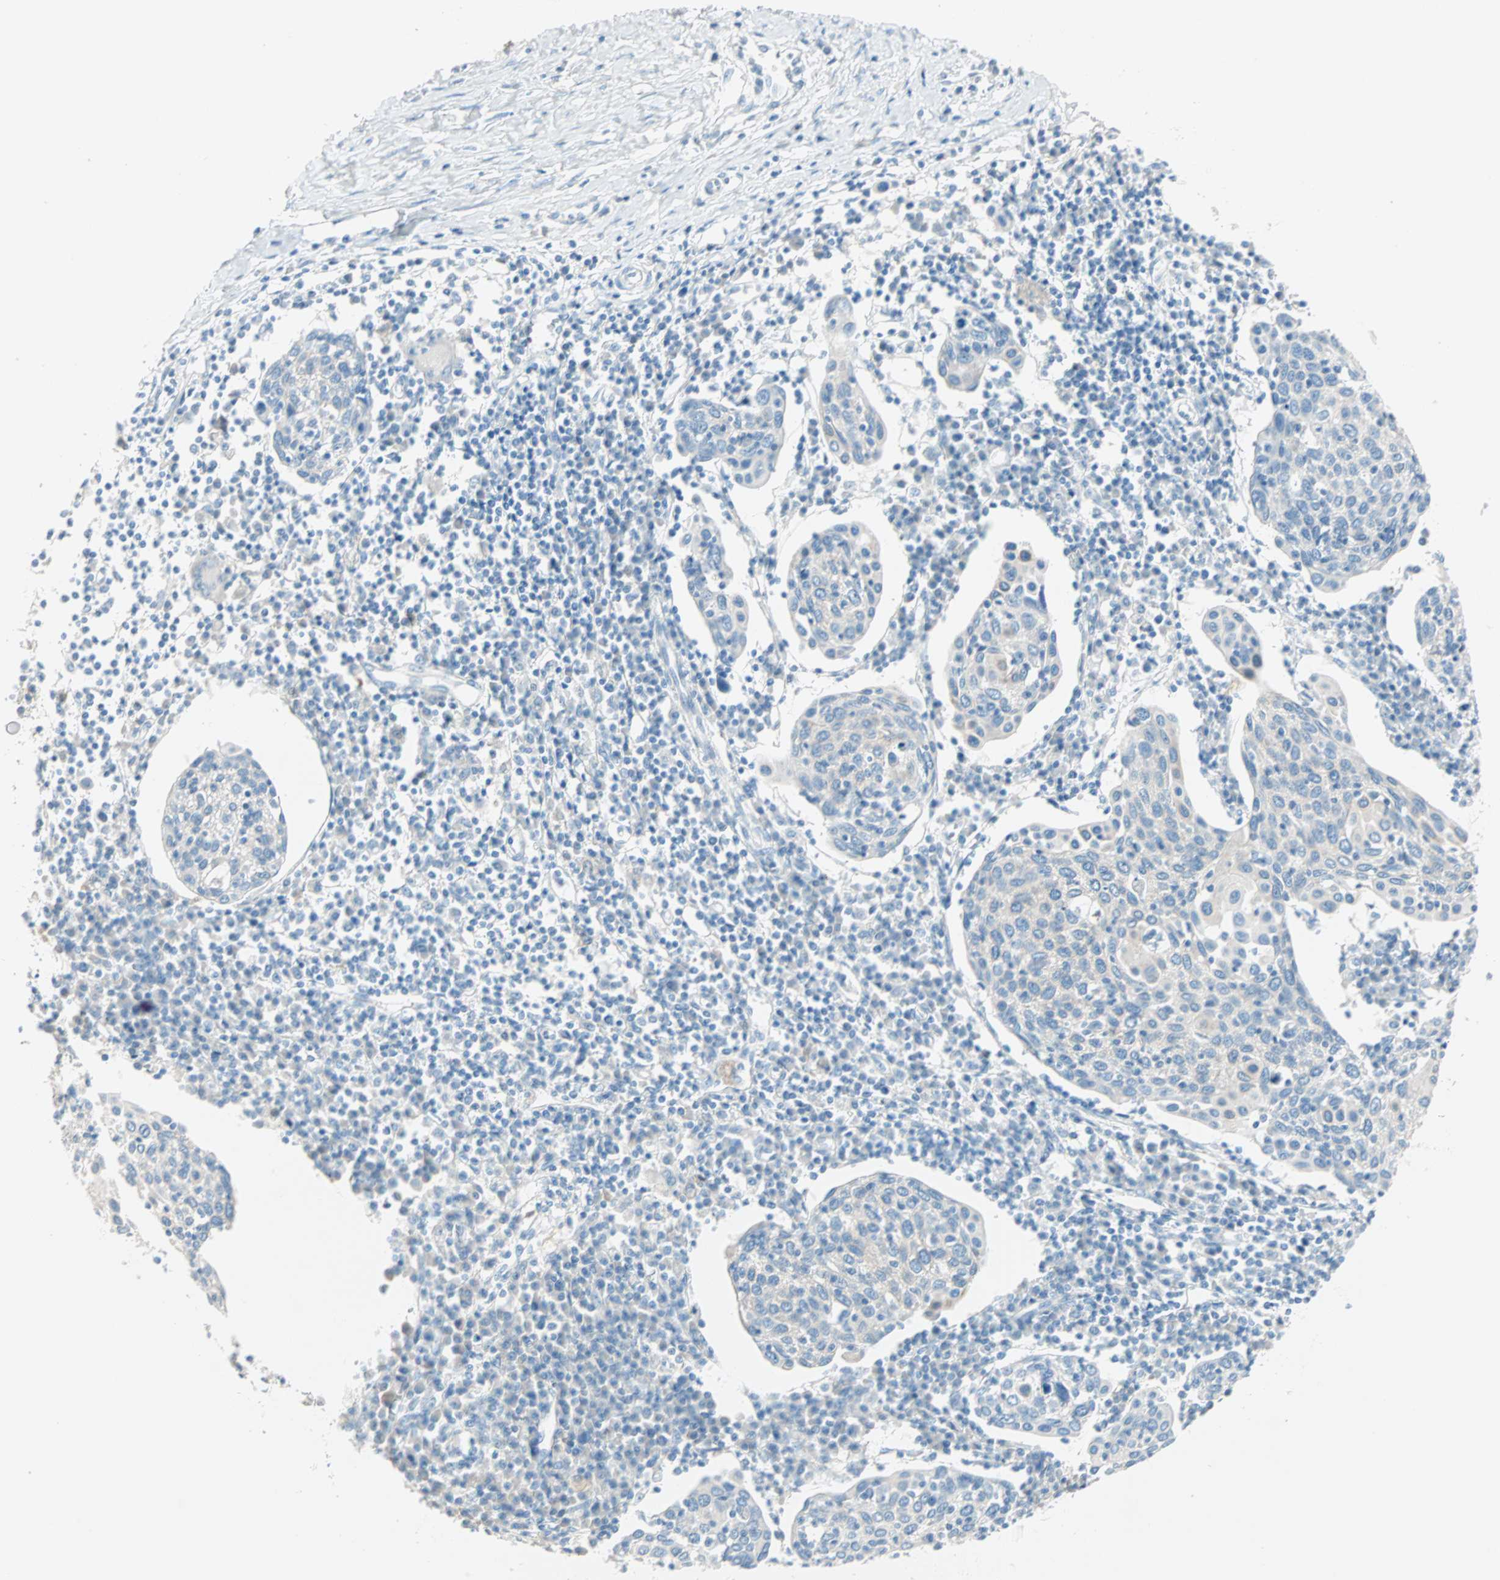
{"staining": {"intensity": "negative", "quantity": "none", "location": "none"}, "tissue": "cervical cancer", "cell_type": "Tumor cells", "image_type": "cancer", "snomed": [{"axis": "morphology", "description": "Squamous cell carcinoma, NOS"}, {"axis": "topography", "description": "Cervix"}], "caption": "DAB (3,3'-diaminobenzidine) immunohistochemical staining of human cervical squamous cell carcinoma displays no significant staining in tumor cells.", "gene": "SULT1C2", "patient": {"sex": "female", "age": 40}}